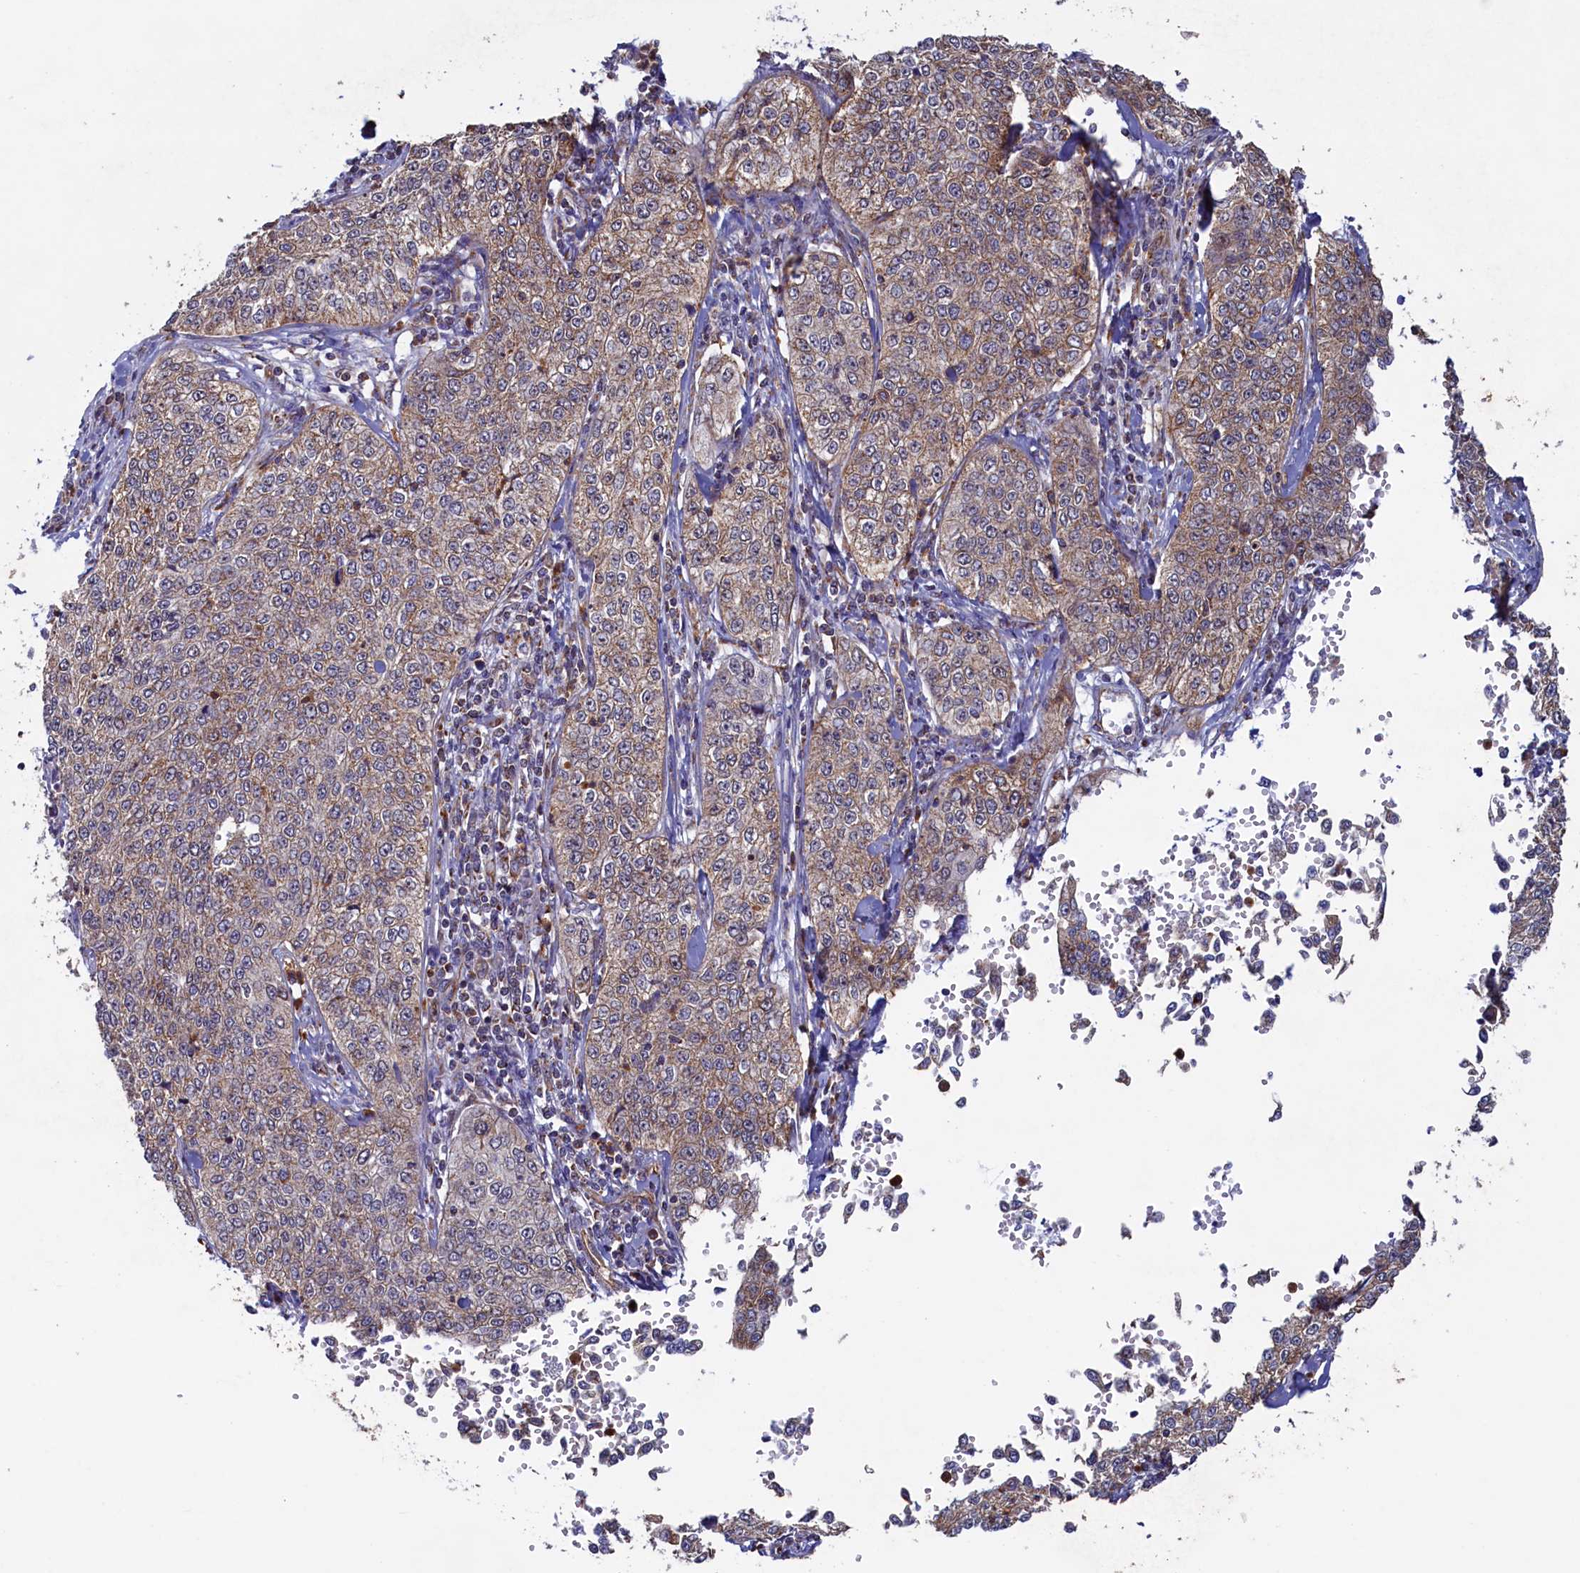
{"staining": {"intensity": "weak", "quantity": "<25%", "location": "cytoplasmic/membranous"}, "tissue": "cervical cancer", "cell_type": "Tumor cells", "image_type": "cancer", "snomed": [{"axis": "morphology", "description": "Squamous cell carcinoma, NOS"}, {"axis": "topography", "description": "Cervix"}], "caption": "Protein analysis of squamous cell carcinoma (cervical) displays no significant positivity in tumor cells.", "gene": "UBE3B", "patient": {"sex": "female", "age": 35}}